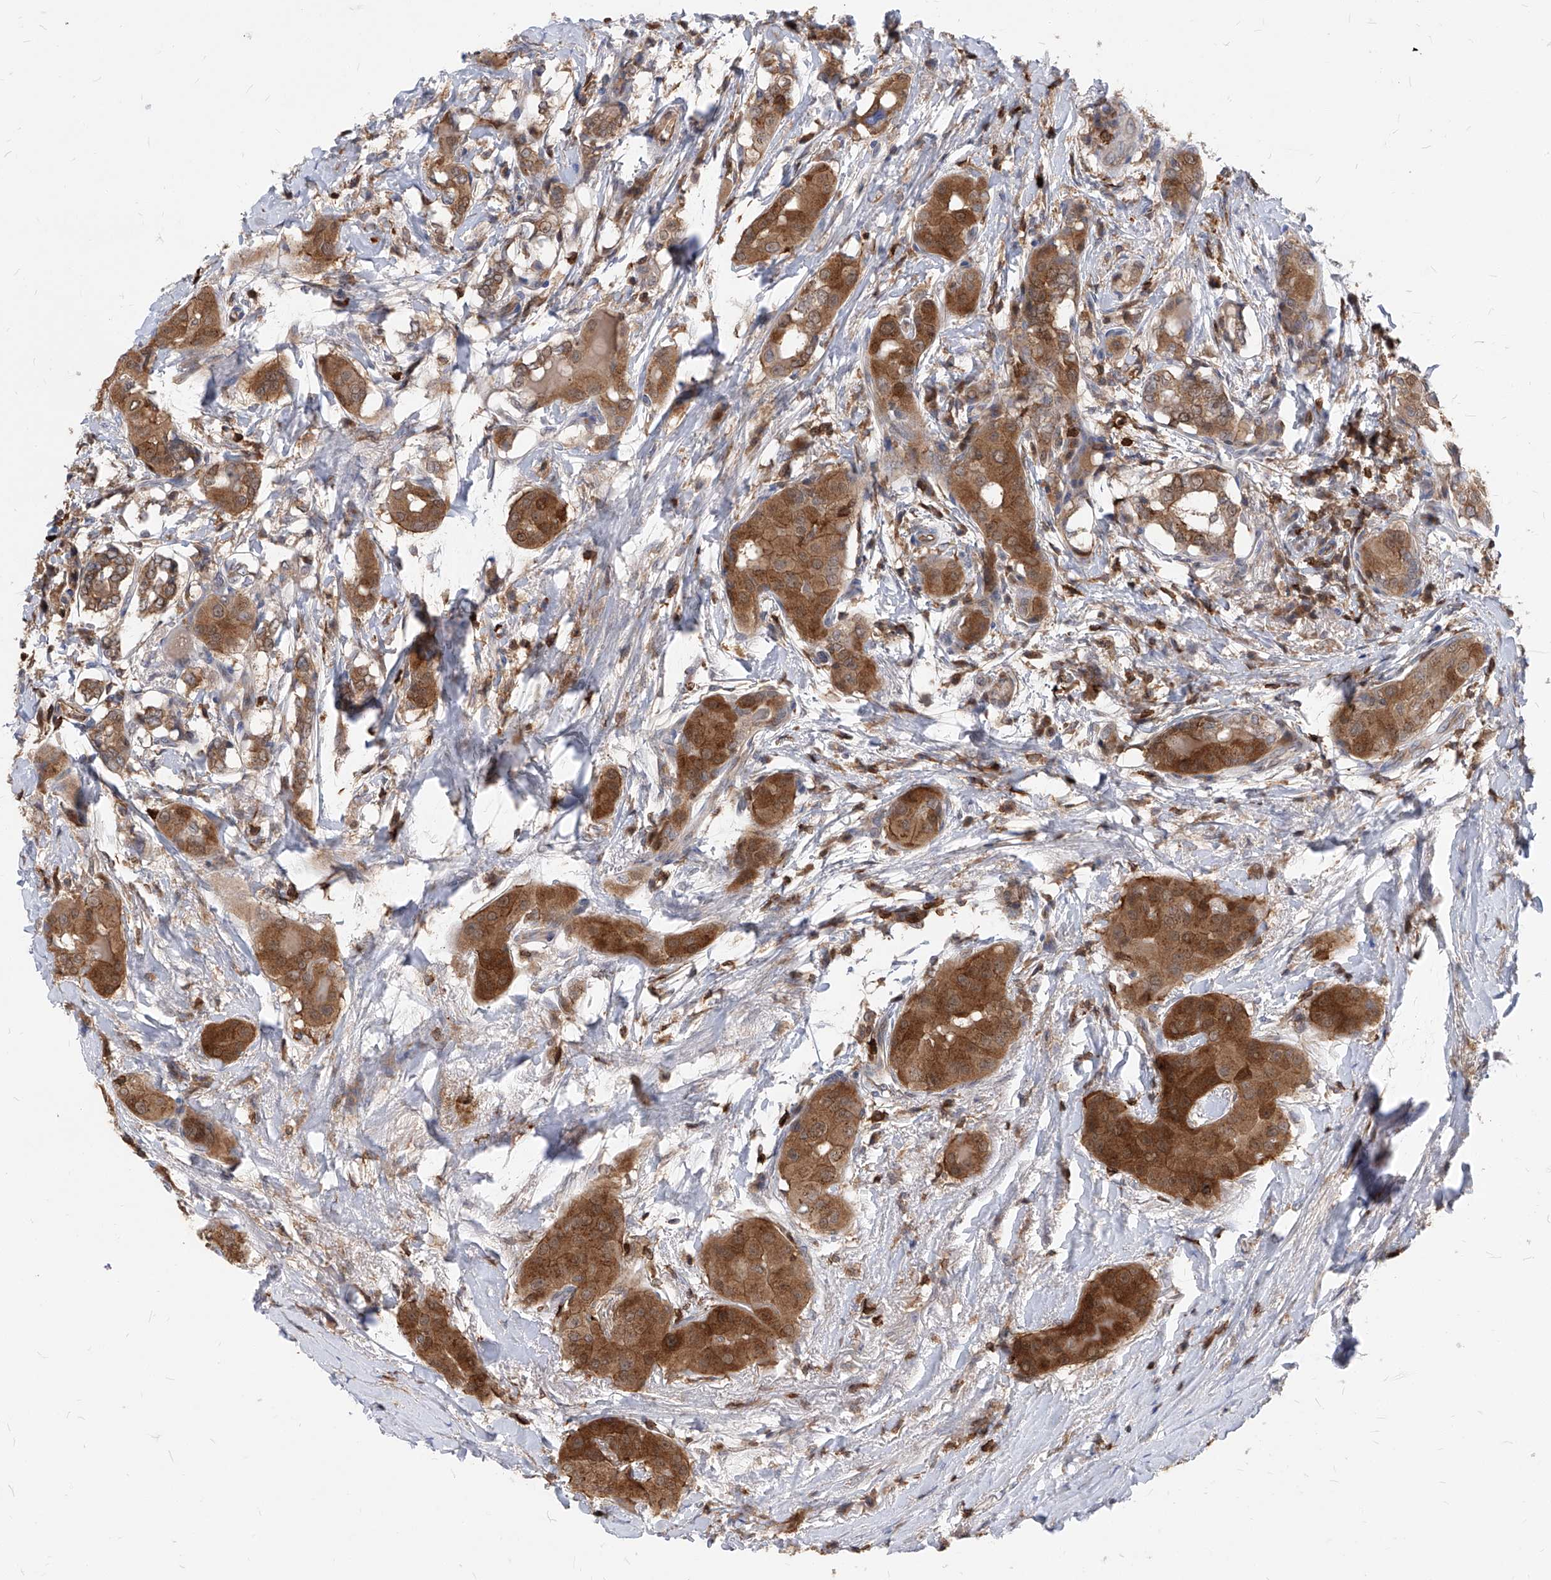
{"staining": {"intensity": "strong", "quantity": ">75%", "location": "cytoplasmic/membranous"}, "tissue": "thyroid cancer", "cell_type": "Tumor cells", "image_type": "cancer", "snomed": [{"axis": "morphology", "description": "Papillary adenocarcinoma, NOS"}, {"axis": "topography", "description": "Thyroid gland"}], "caption": "The immunohistochemical stain shows strong cytoplasmic/membranous positivity in tumor cells of thyroid cancer tissue.", "gene": "ABRACL", "patient": {"sex": "male", "age": 33}}